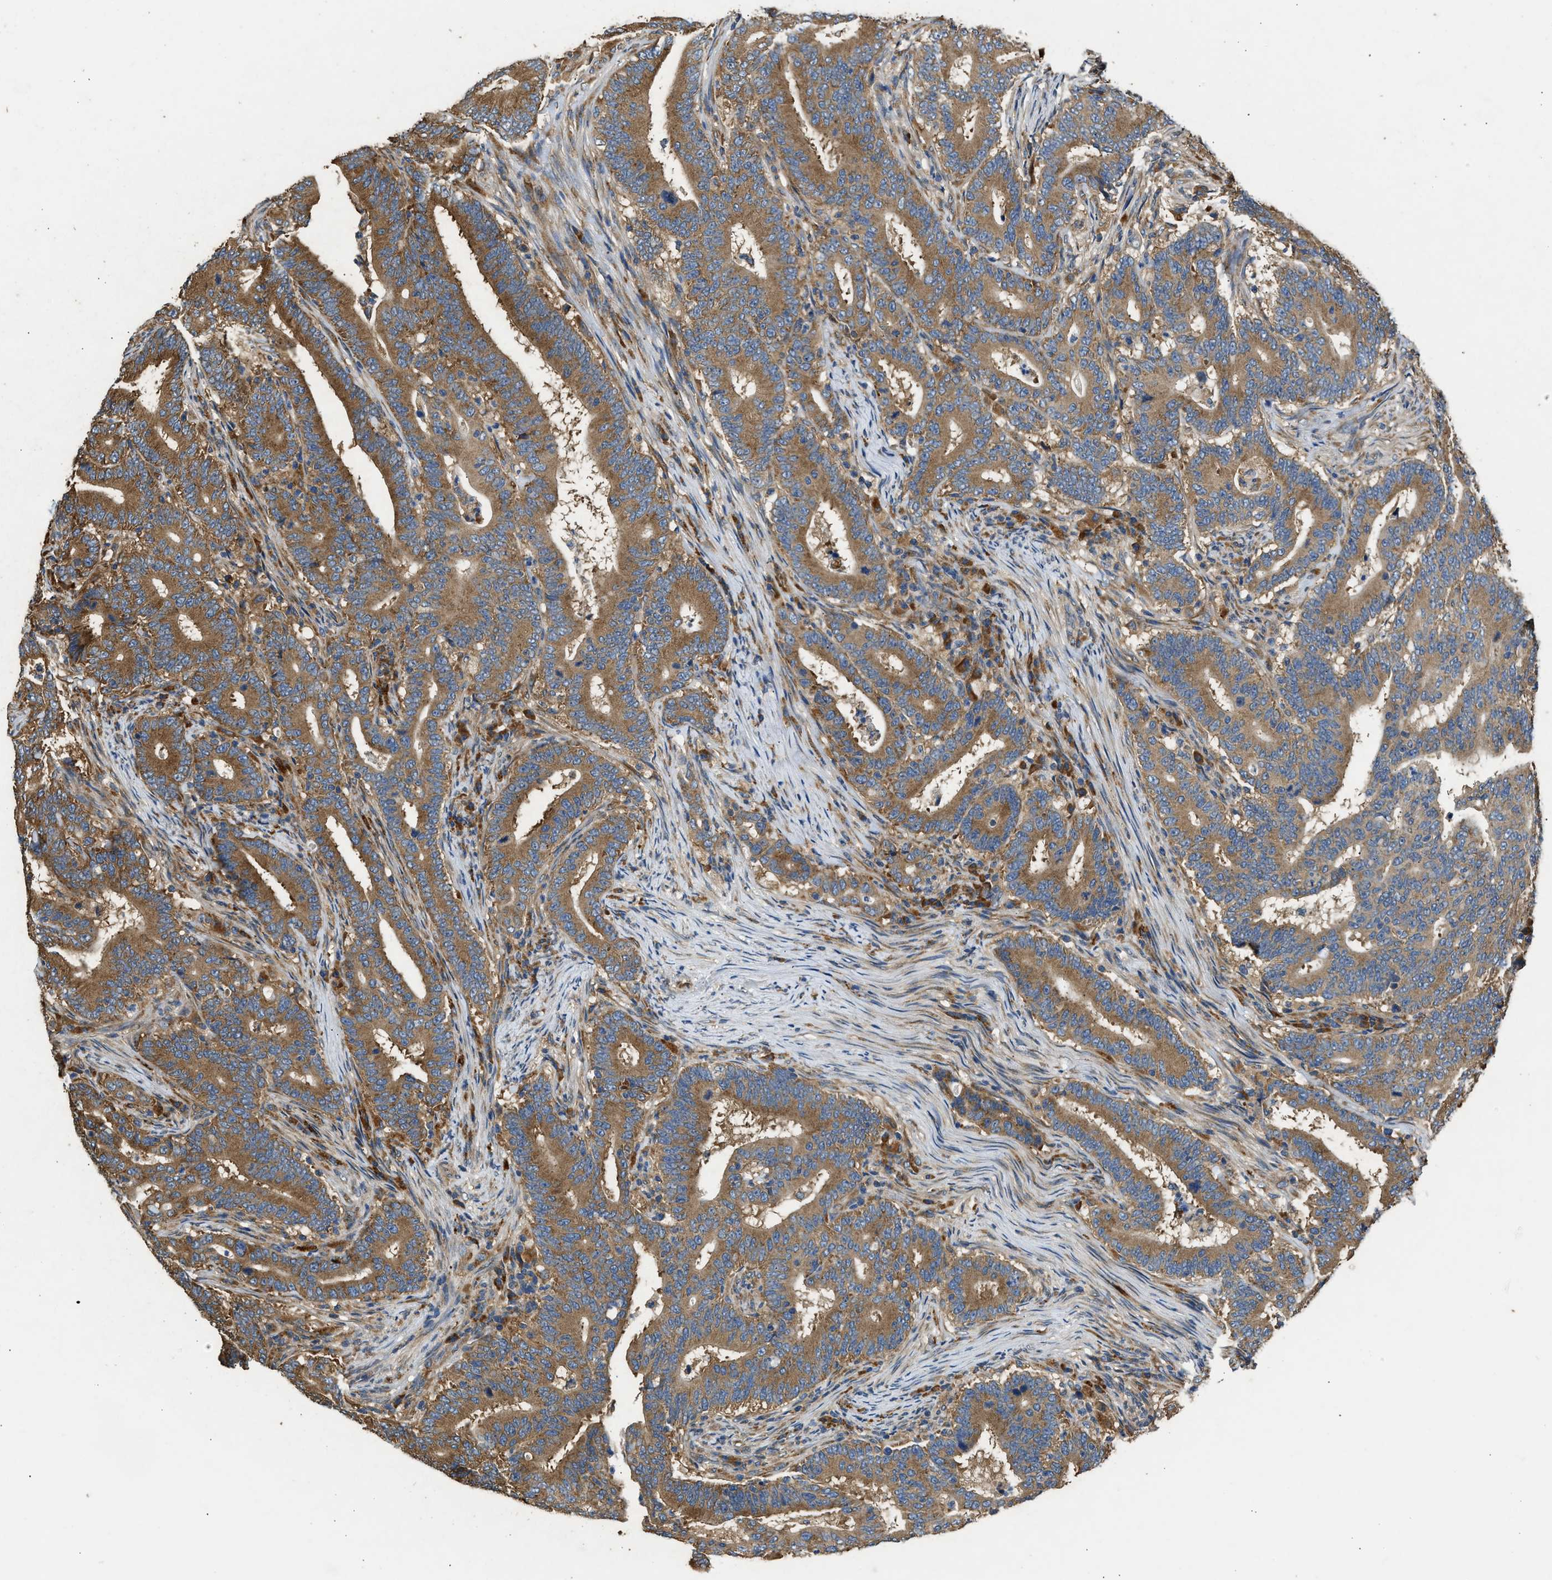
{"staining": {"intensity": "moderate", "quantity": ">75%", "location": "cytoplasmic/membranous"}, "tissue": "colorectal cancer", "cell_type": "Tumor cells", "image_type": "cancer", "snomed": [{"axis": "morphology", "description": "Adenocarcinoma, NOS"}, {"axis": "topography", "description": "Colon"}], "caption": "Immunohistochemical staining of colorectal adenocarcinoma demonstrates medium levels of moderate cytoplasmic/membranous positivity in approximately >75% of tumor cells.", "gene": "SLC36A4", "patient": {"sex": "female", "age": 66}}